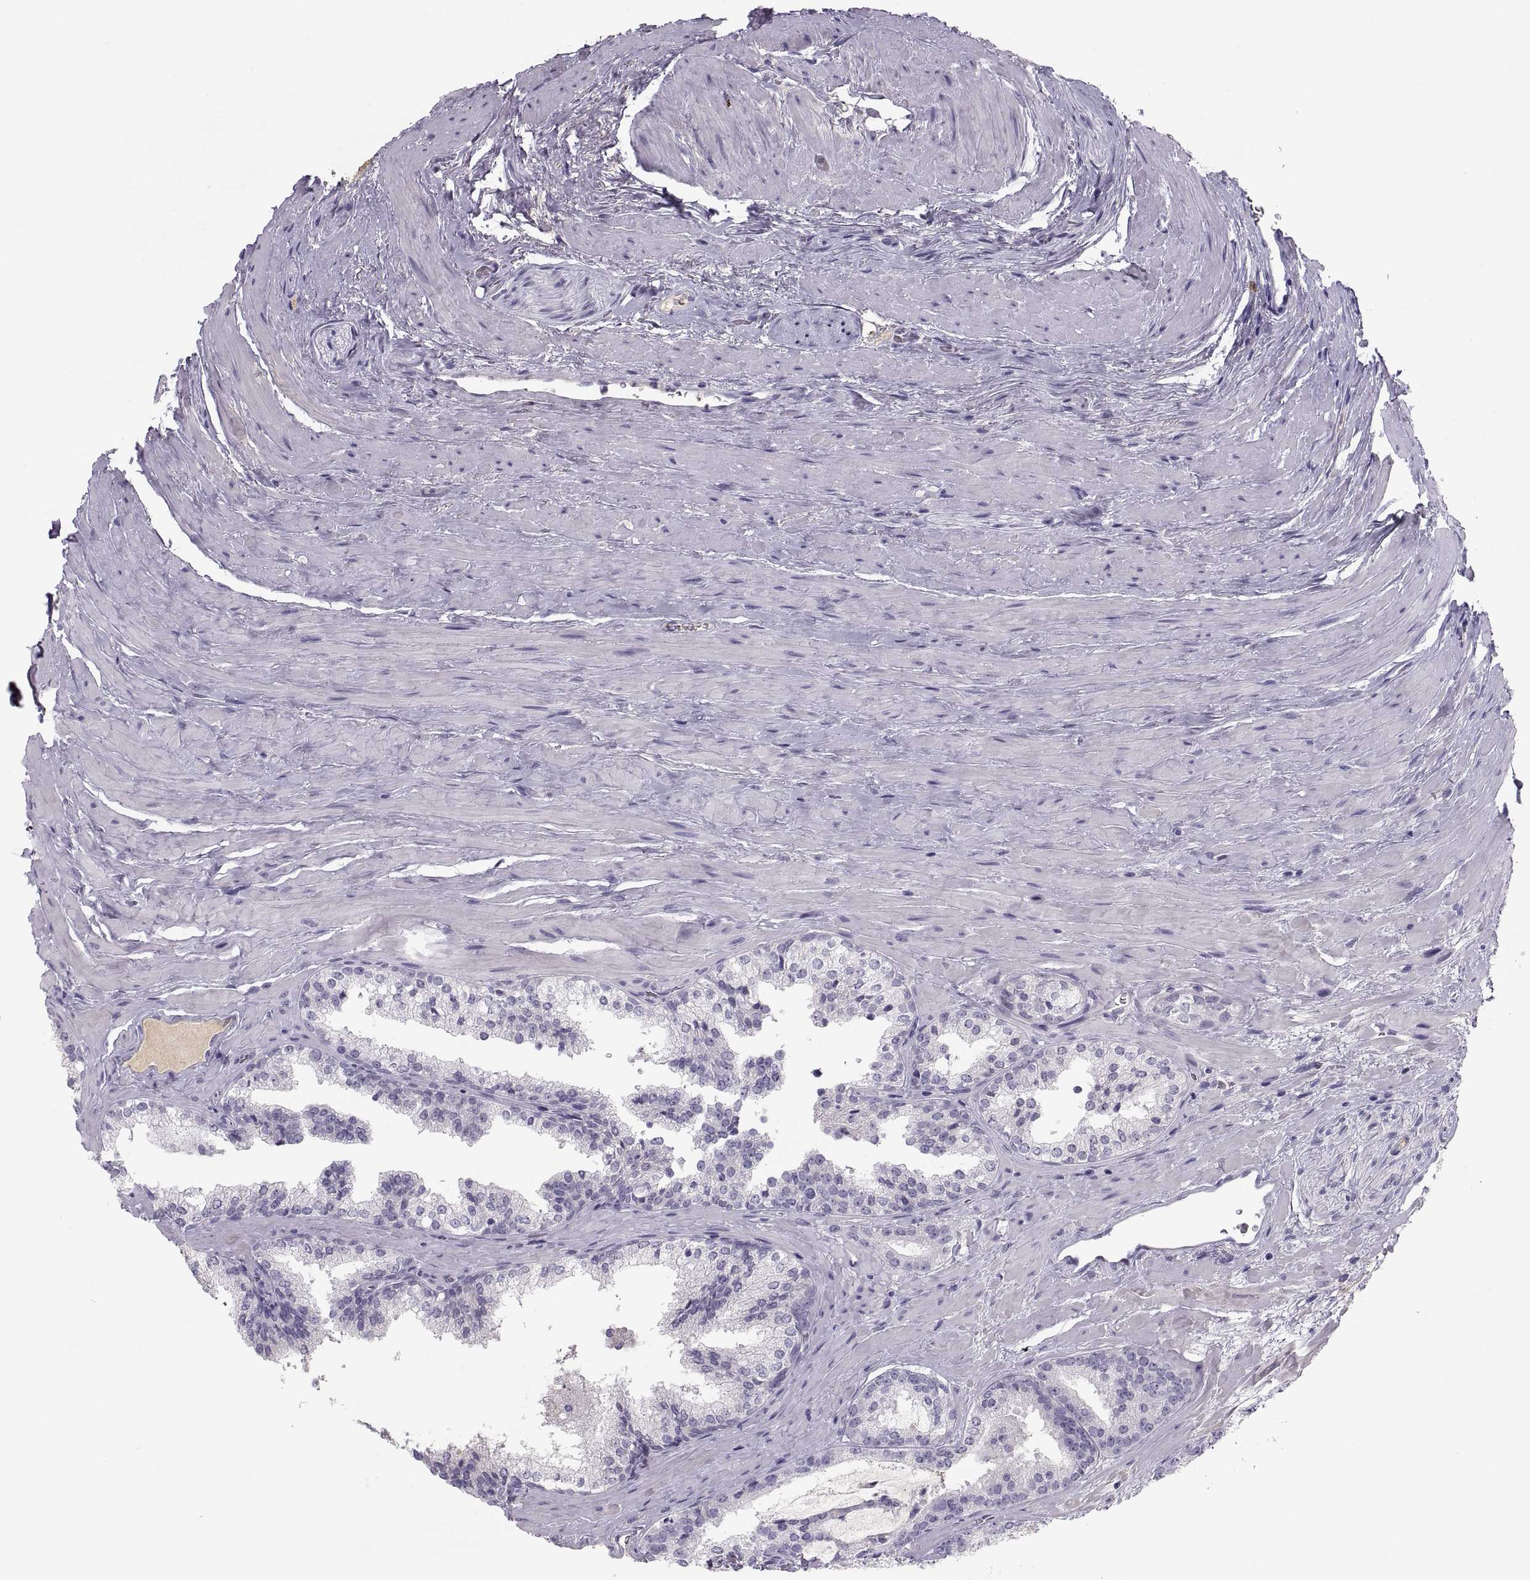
{"staining": {"intensity": "negative", "quantity": "none", "location": "none"}, "tissue": "prostate cancer", "cell_type": "Tumor cells", "image_type": "cancer", "snomed": [{"axis": "morphology", "description": "Adenocarcinoma, NOS"}, {"axis": "morphology", "description": "Adenocarcinoma, High grade"}, {"axis": "topography", "description": "Prostate"}], "caption": "This is an immunohistochemistry micrograph of adenocarcinoma (high-grade) (prostate). There is no positivity in tumor cells.", "gene": "MAGEB2", "patient": {"sex": "male", "age": 62}}